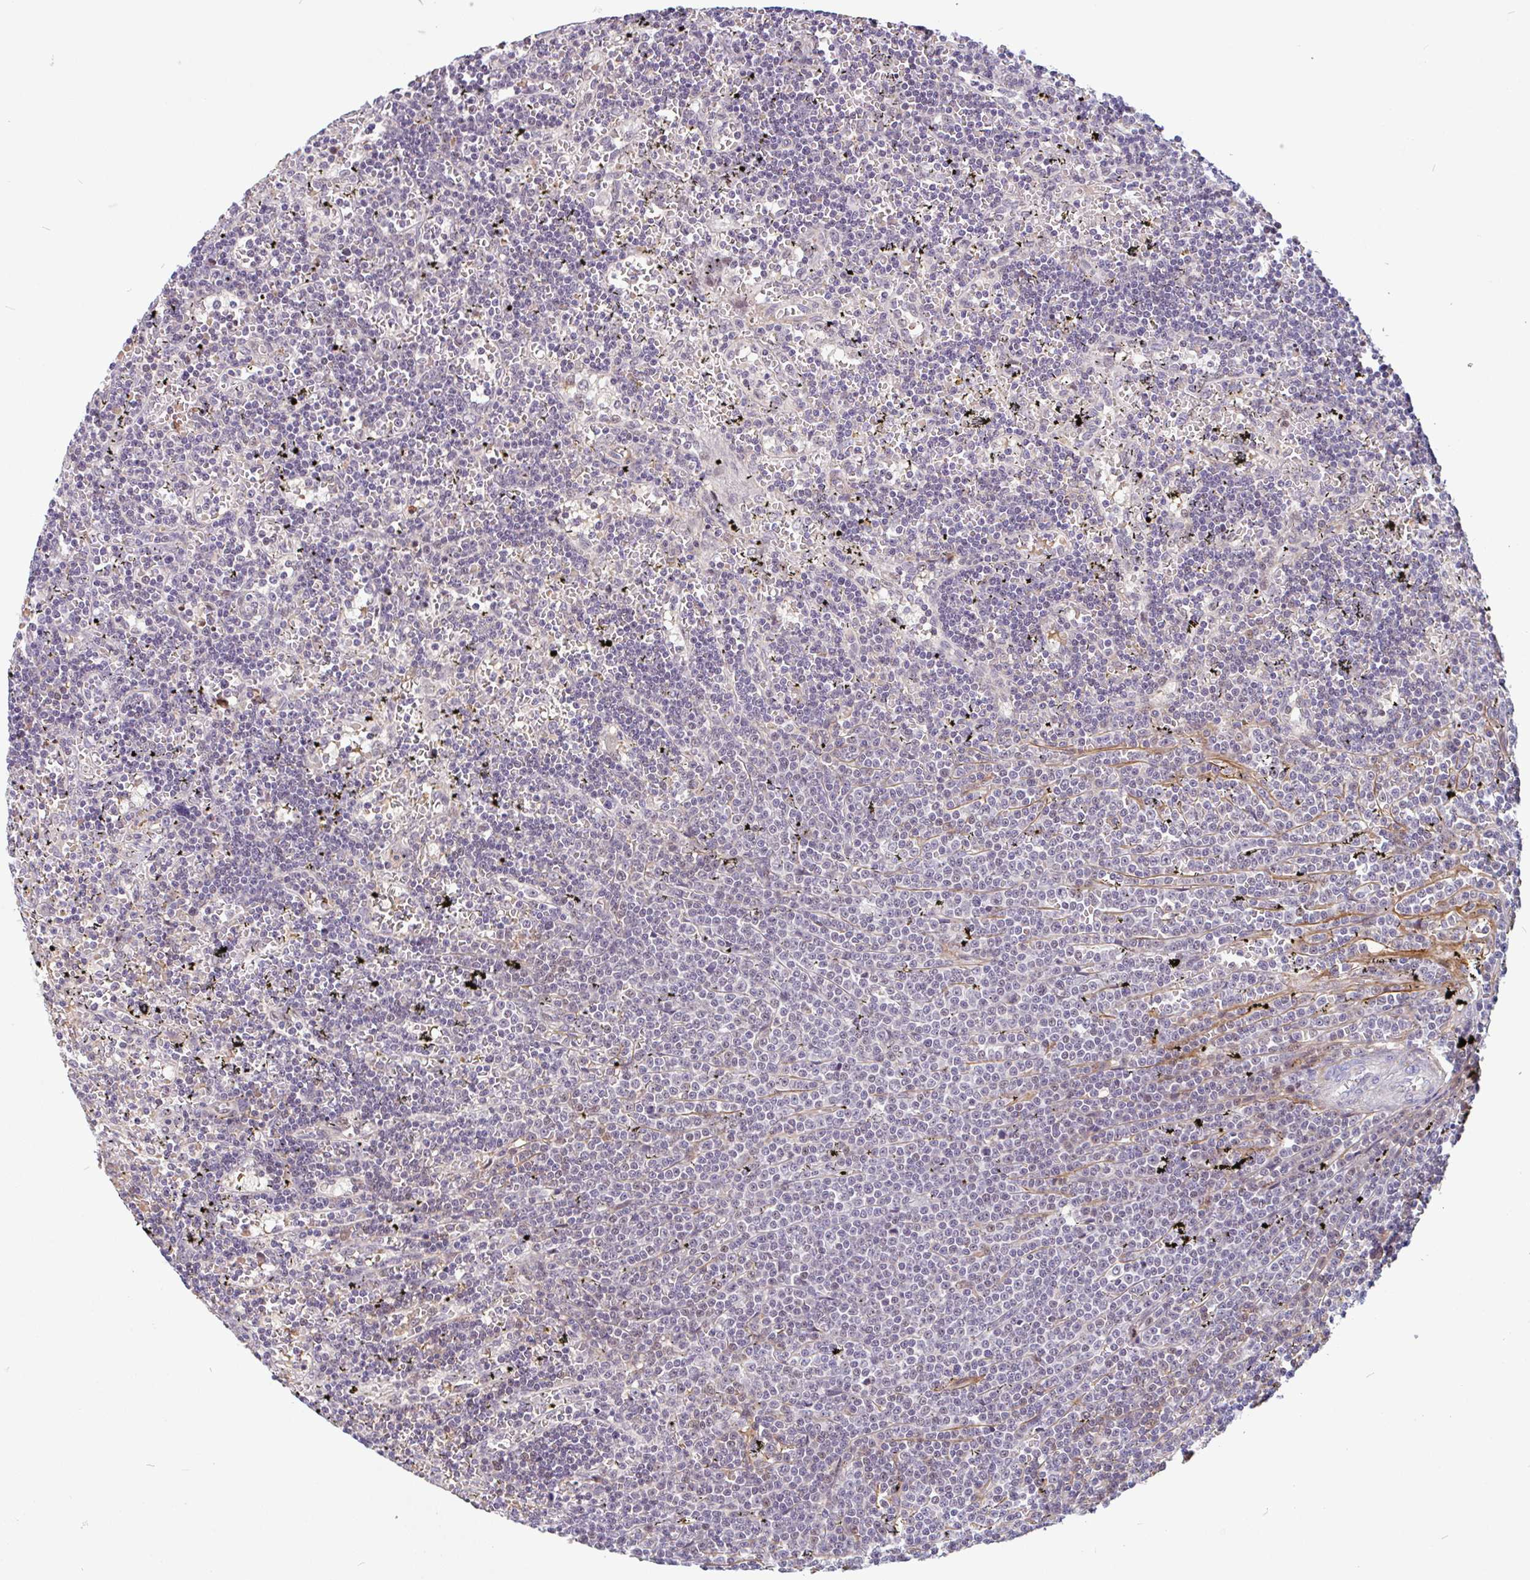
{"staining": {"intensity": "negative", "quantity": "none", "location": "none"}, "tissue": "lymphoma", "cell_type": "Tumor cells", "image_type": "cancer", "snomed": [{"axis": "morphology", "description": "Malignant lymphoma, non-Hodgkin's type, Low grade"}, {"axis": "topography", "description": "Spleen"}], "caption": "This is an immunohistochemistry (IHC) photomicrograph of lymphoma. There is no staining in tumor cells.", "gene": "TMEM119", "patient": {"sex": "male", "age": 60}}